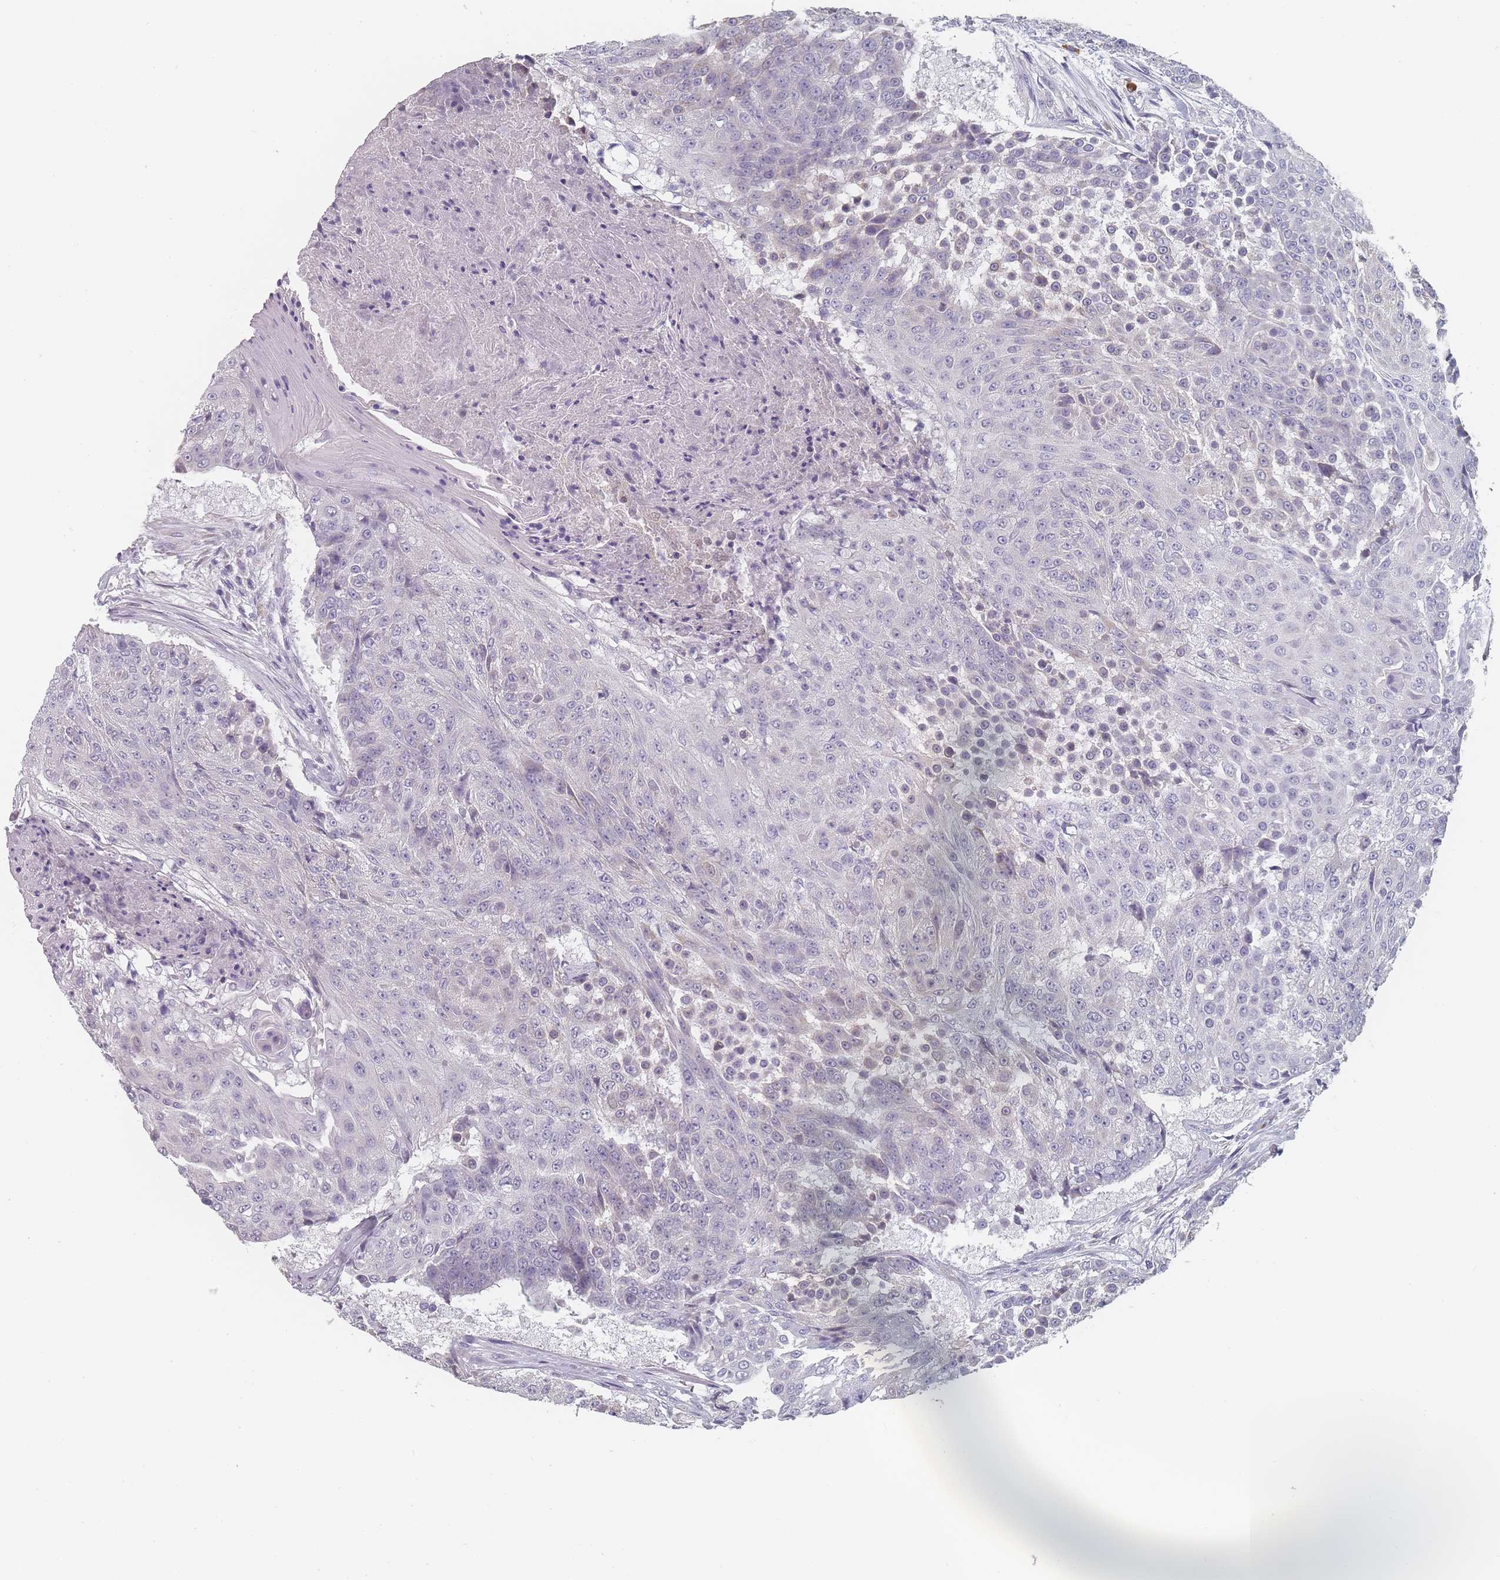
{"staining": {"intensity": "negative", "quantity": "none", "location": "none"}, "tissue": "urothelial cancer", "cell_type": "Tumor cells", "image_type": "cancer", "snomed": [{"axis": "morphology", "description": "Urothelial carcinoma, High grade"}, {"axis": "topography", "description": "Urinary bladder"}], "caption": "This is an immunohistochemistry histopathology image of urothelial cancer. There is no staining in tumor cells.", "gene": "SLC35E4", "patient": {"sex": "female", "age": 63}}